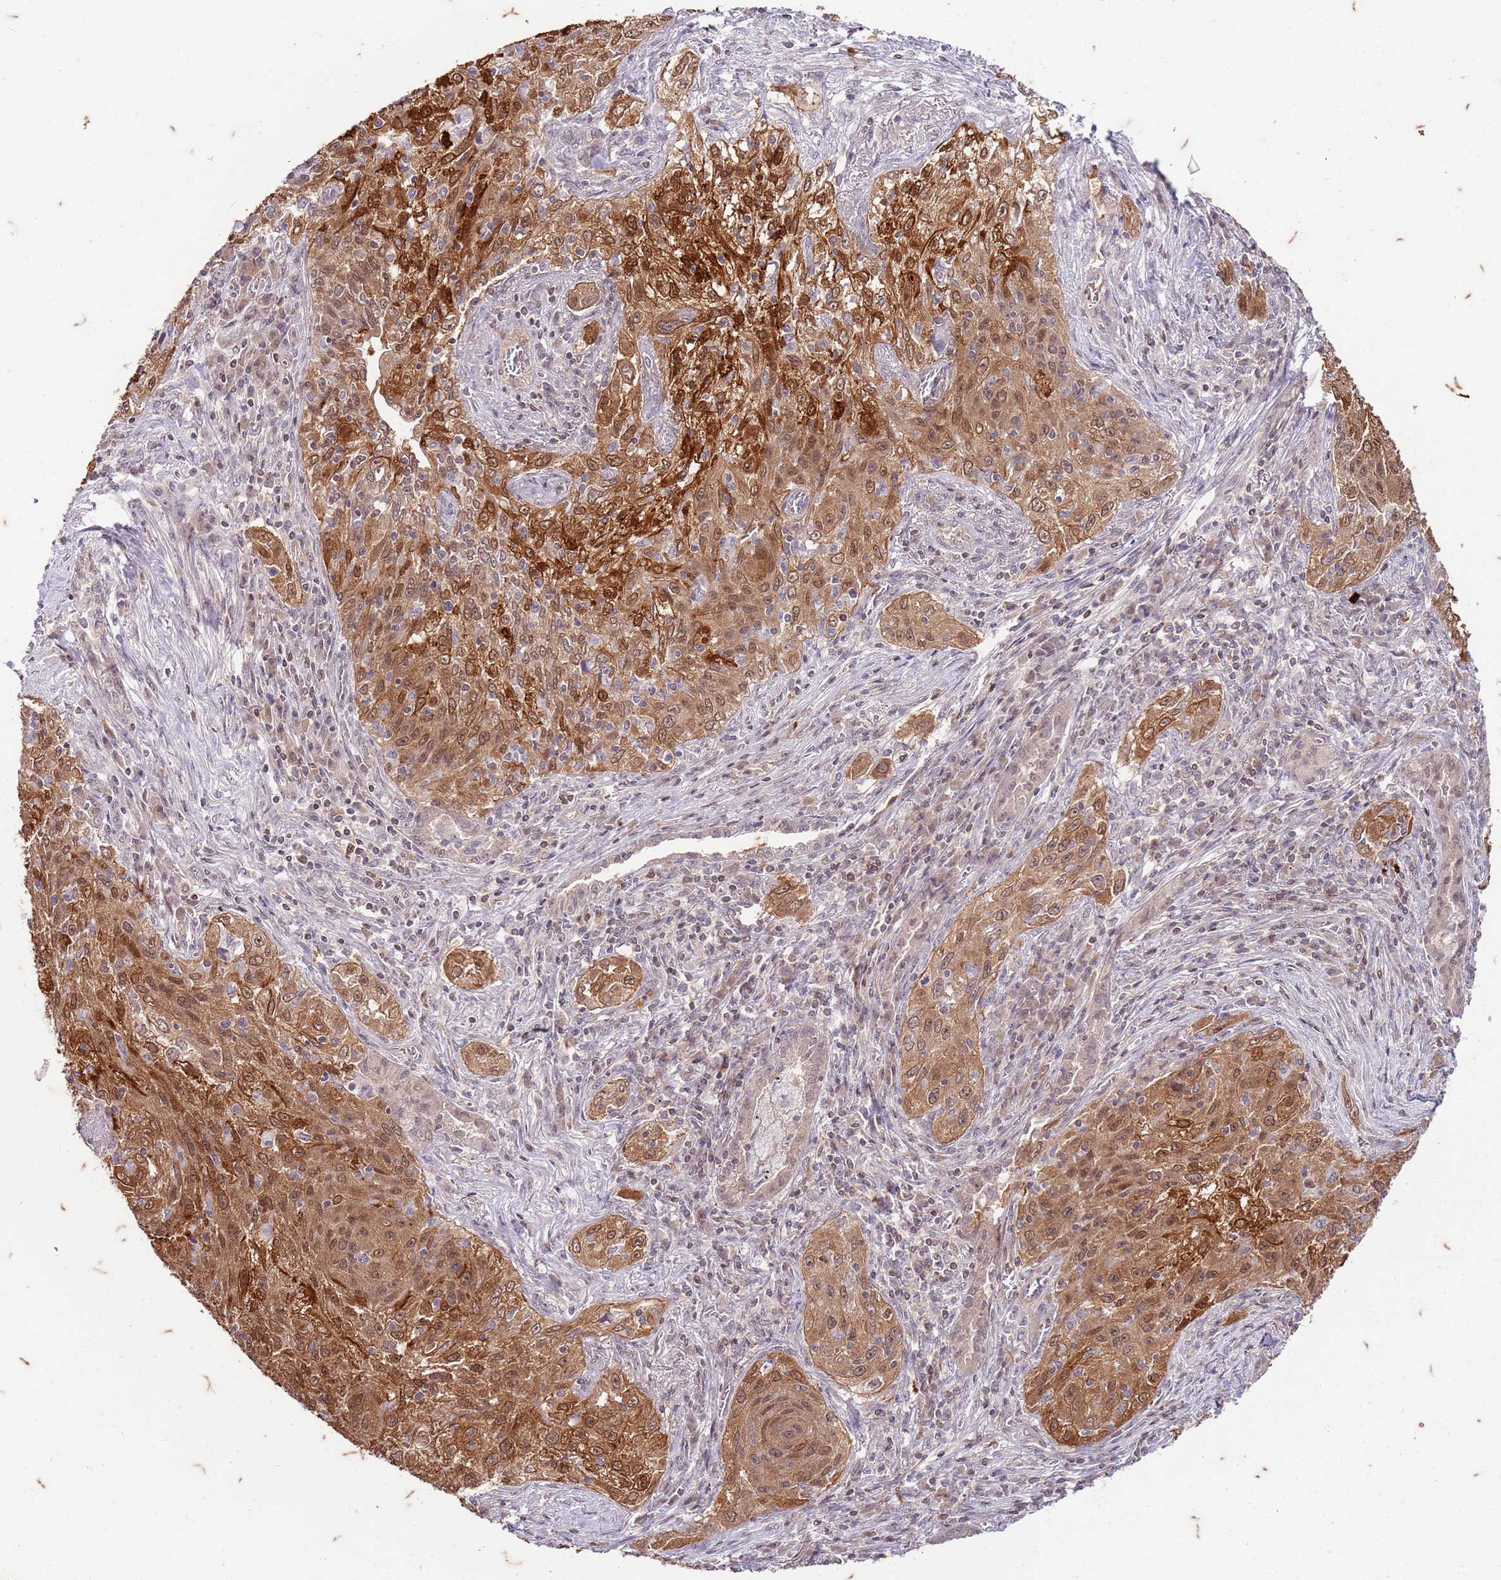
{"staining": {"intensity": "moderate", "quantity": ">75%", "location": "cytoplasmic/membranous,nuclear"}, "tissue": "lung cancer", "cell_type": "Tumor cells", "image_type": "cancer", "snomed": [{"axis": "morphology", "description": "Squamous cell carcinoma, NOS"}, {"axis": "topography", "description": "Lung"}], "caption": "Moderate cytoplasmic/membranous and nuclear positivity is seen in about >75% of tumor cells in lung cancer. The protein of interest is shown in brown color, while the nuclei are stained blue.", "gene": "RAPGEF3", "patient": {"sex": "female", "age": 69}}